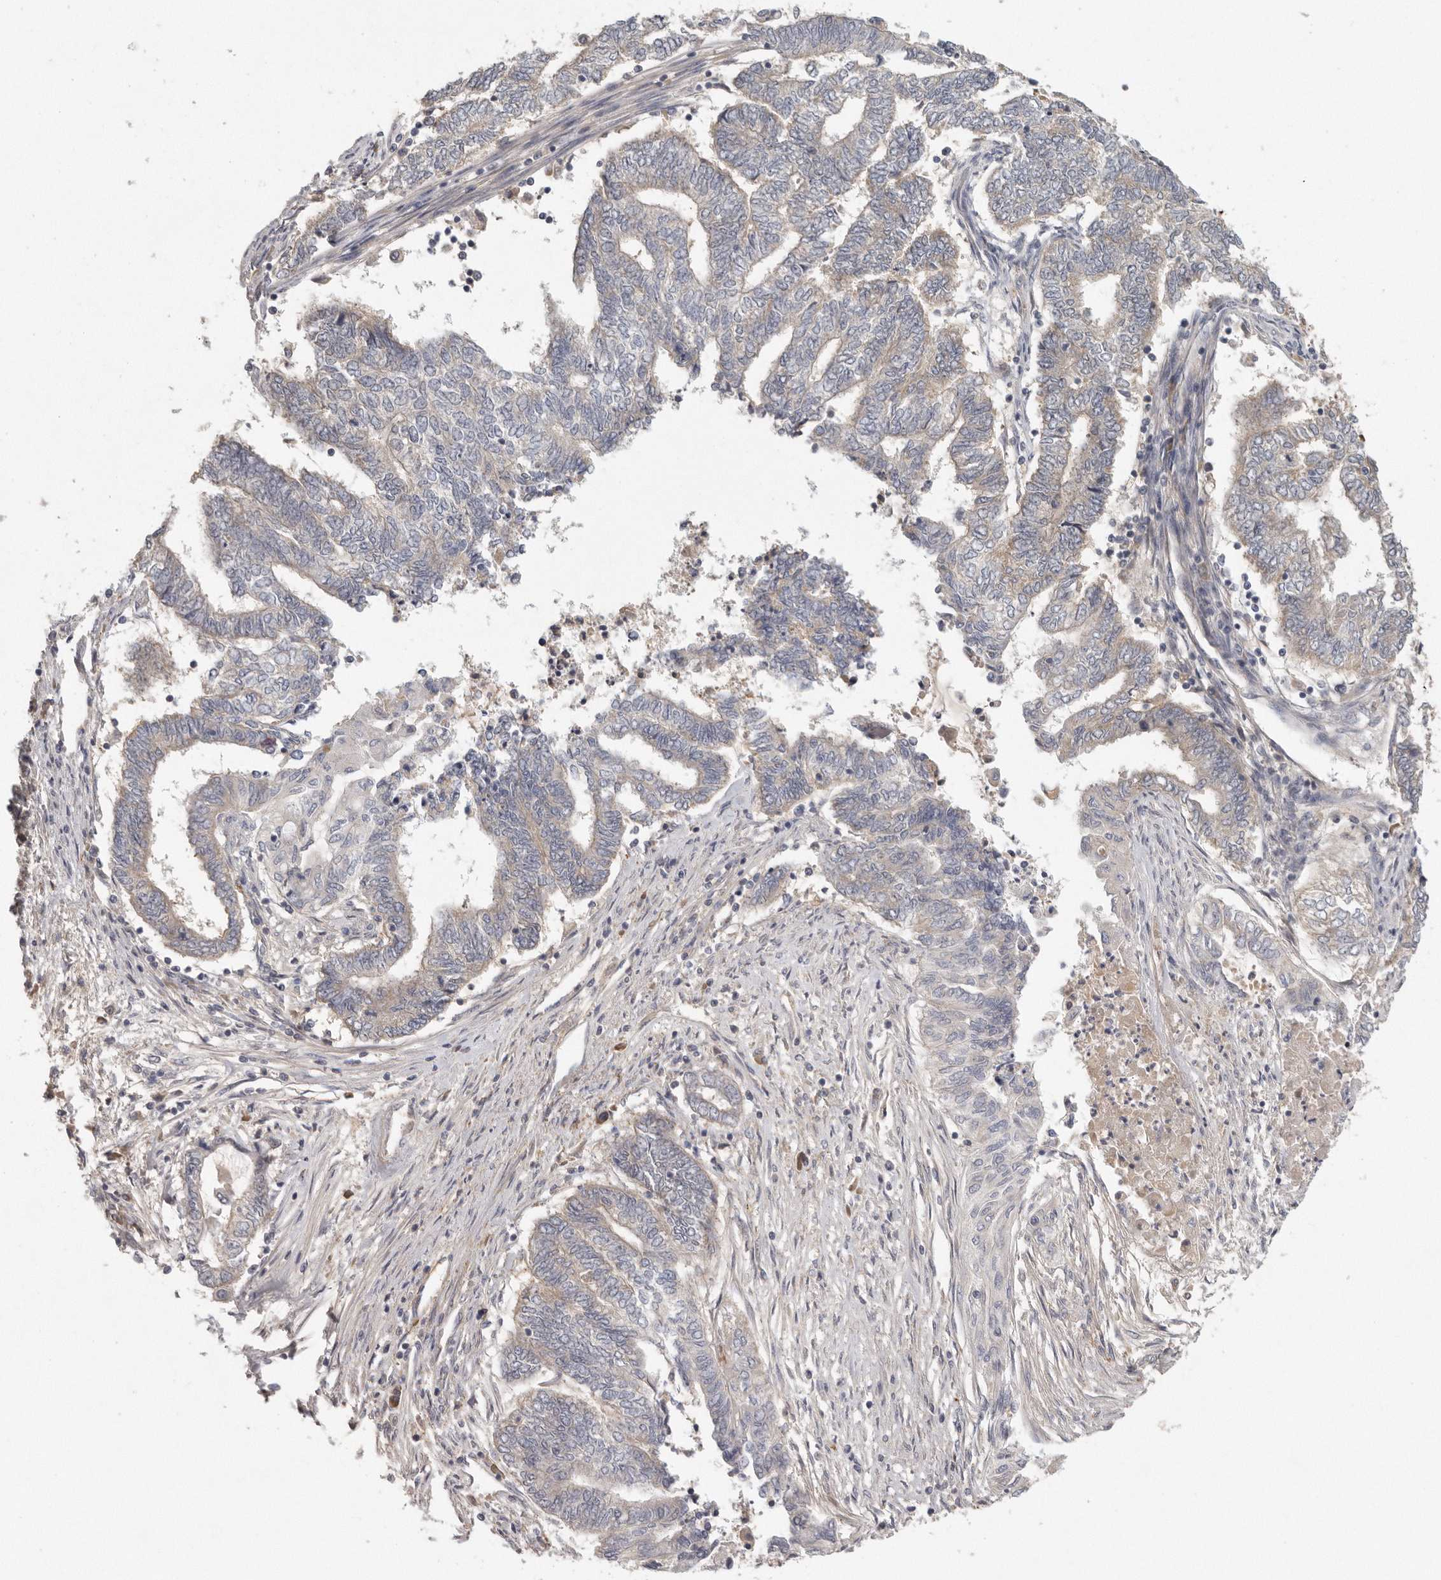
{"staining": {"intensity": "weak", "quantity": "<25%", "location": "cytoplasmic/membranous"}, "tissue": "endometrial cancer", "cell_type": "Tumor cells", "image_type": "cancer", "snomed": [{"axis": "morphology", "description": "Adenocarcinoma, NOS"}, {"axis": "topography", "description": "Uterus"}, {"axis": "topography", "description": "Endometrium"}], "caption": "An immunohistochemistry photomicrograph of endometrial cancer (adenocarcinoma) is shown. There is no staining in tumor cells of endometrial cancer (adenocarcinoma).", "gene": "CFAP298", "patient": {"sex": "female", "age": 70}}